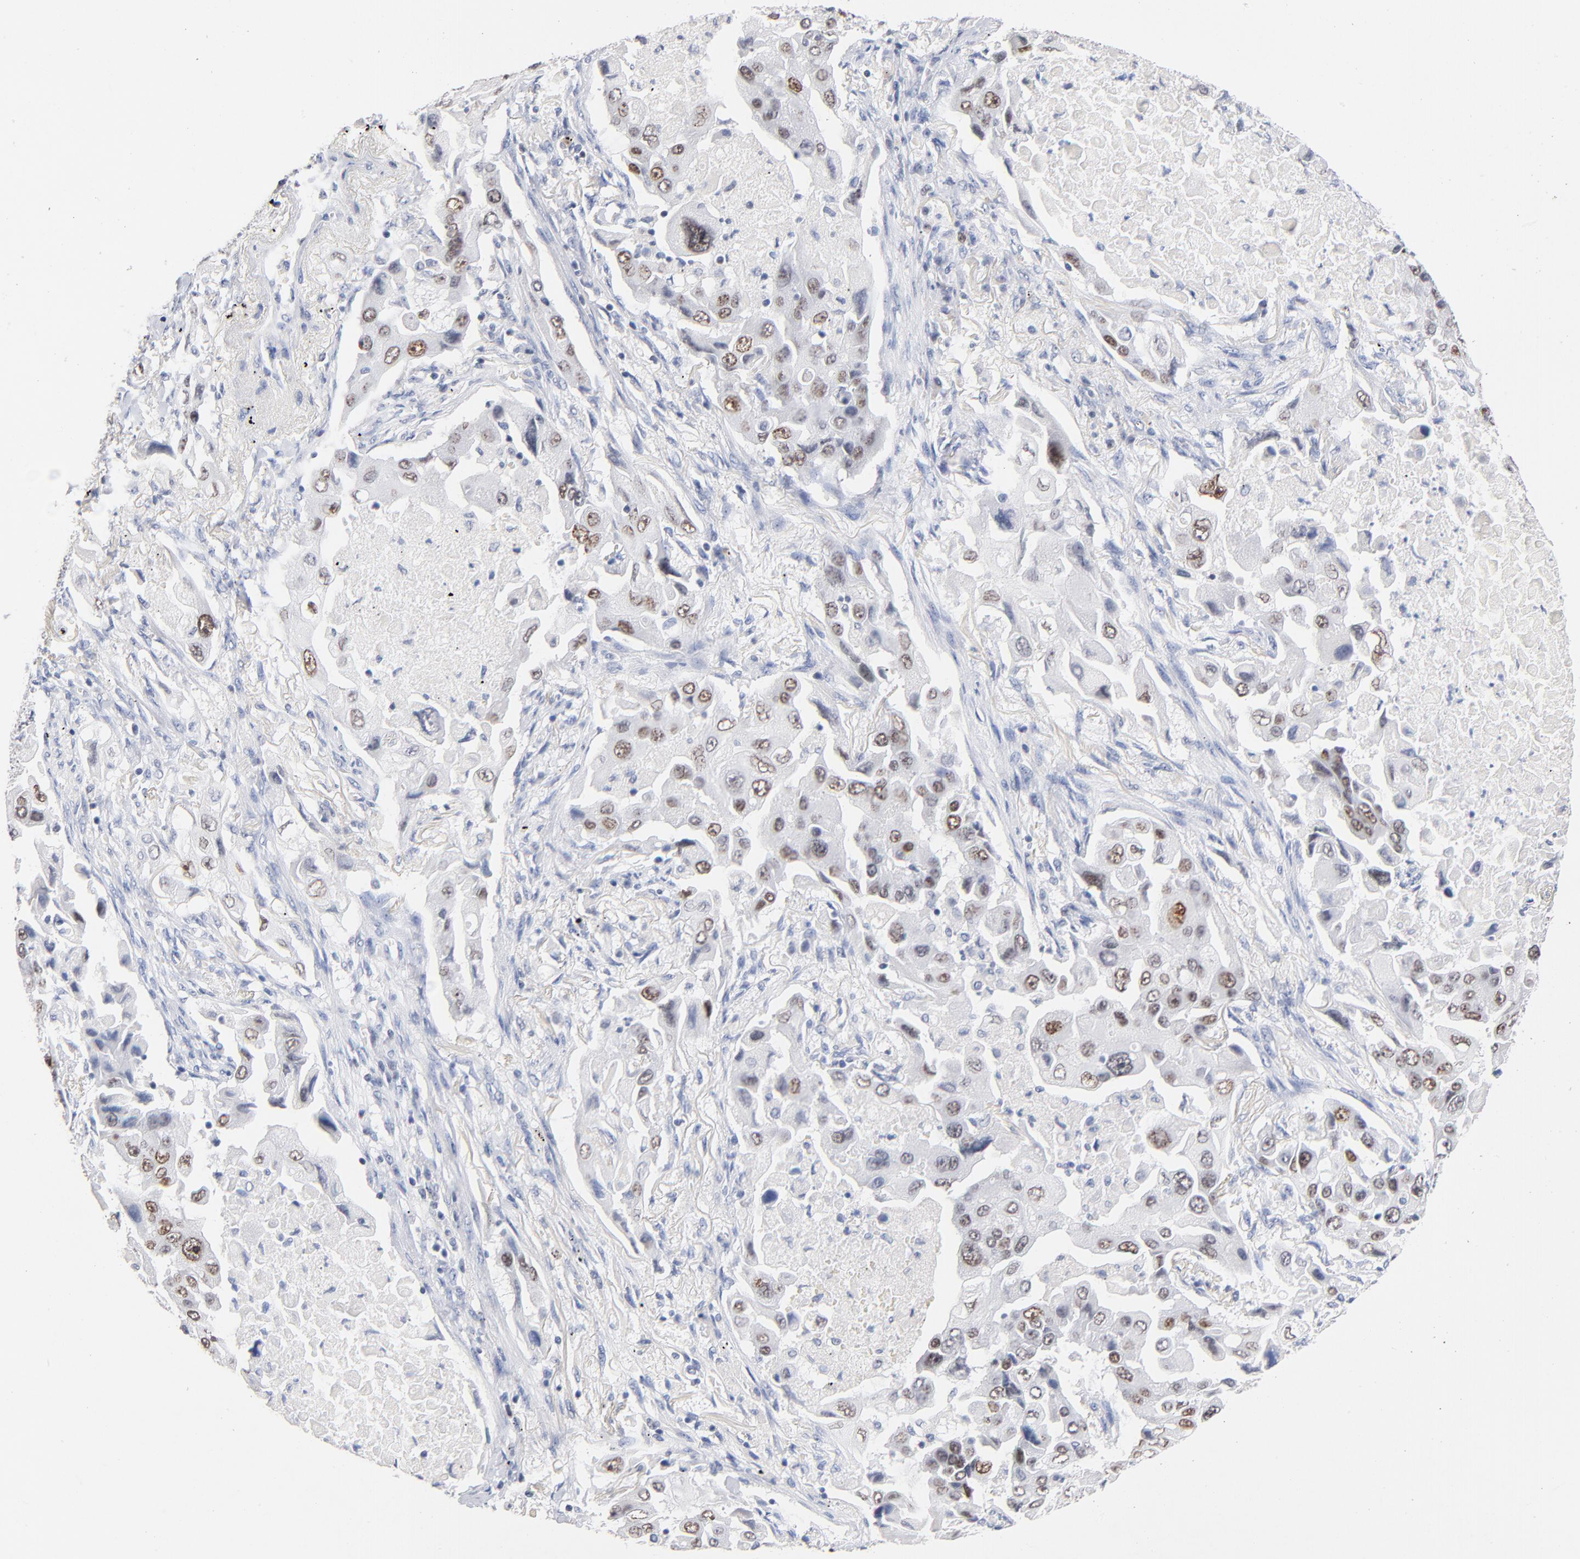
{"staining": {"intensity": "weak", "quantity": "25%-75%", "location": "nuclear"}, "tissue": "lung cancer", "cell_type": "Tumor cells", "image_type": "cancer", "snomed": [{"axis": "morphology", "description": "Adenocarcinoma, NOS"}, {"axis": "topography", "description": "Lung"}], "caption": "Immunohistochemistry (DAB) staining of human lung cancer shows weak nuclear protein expression in about 25%-75% of tumor cells.", "gene": "ORC2", "patient": {"sex": "female", "age": 65}}